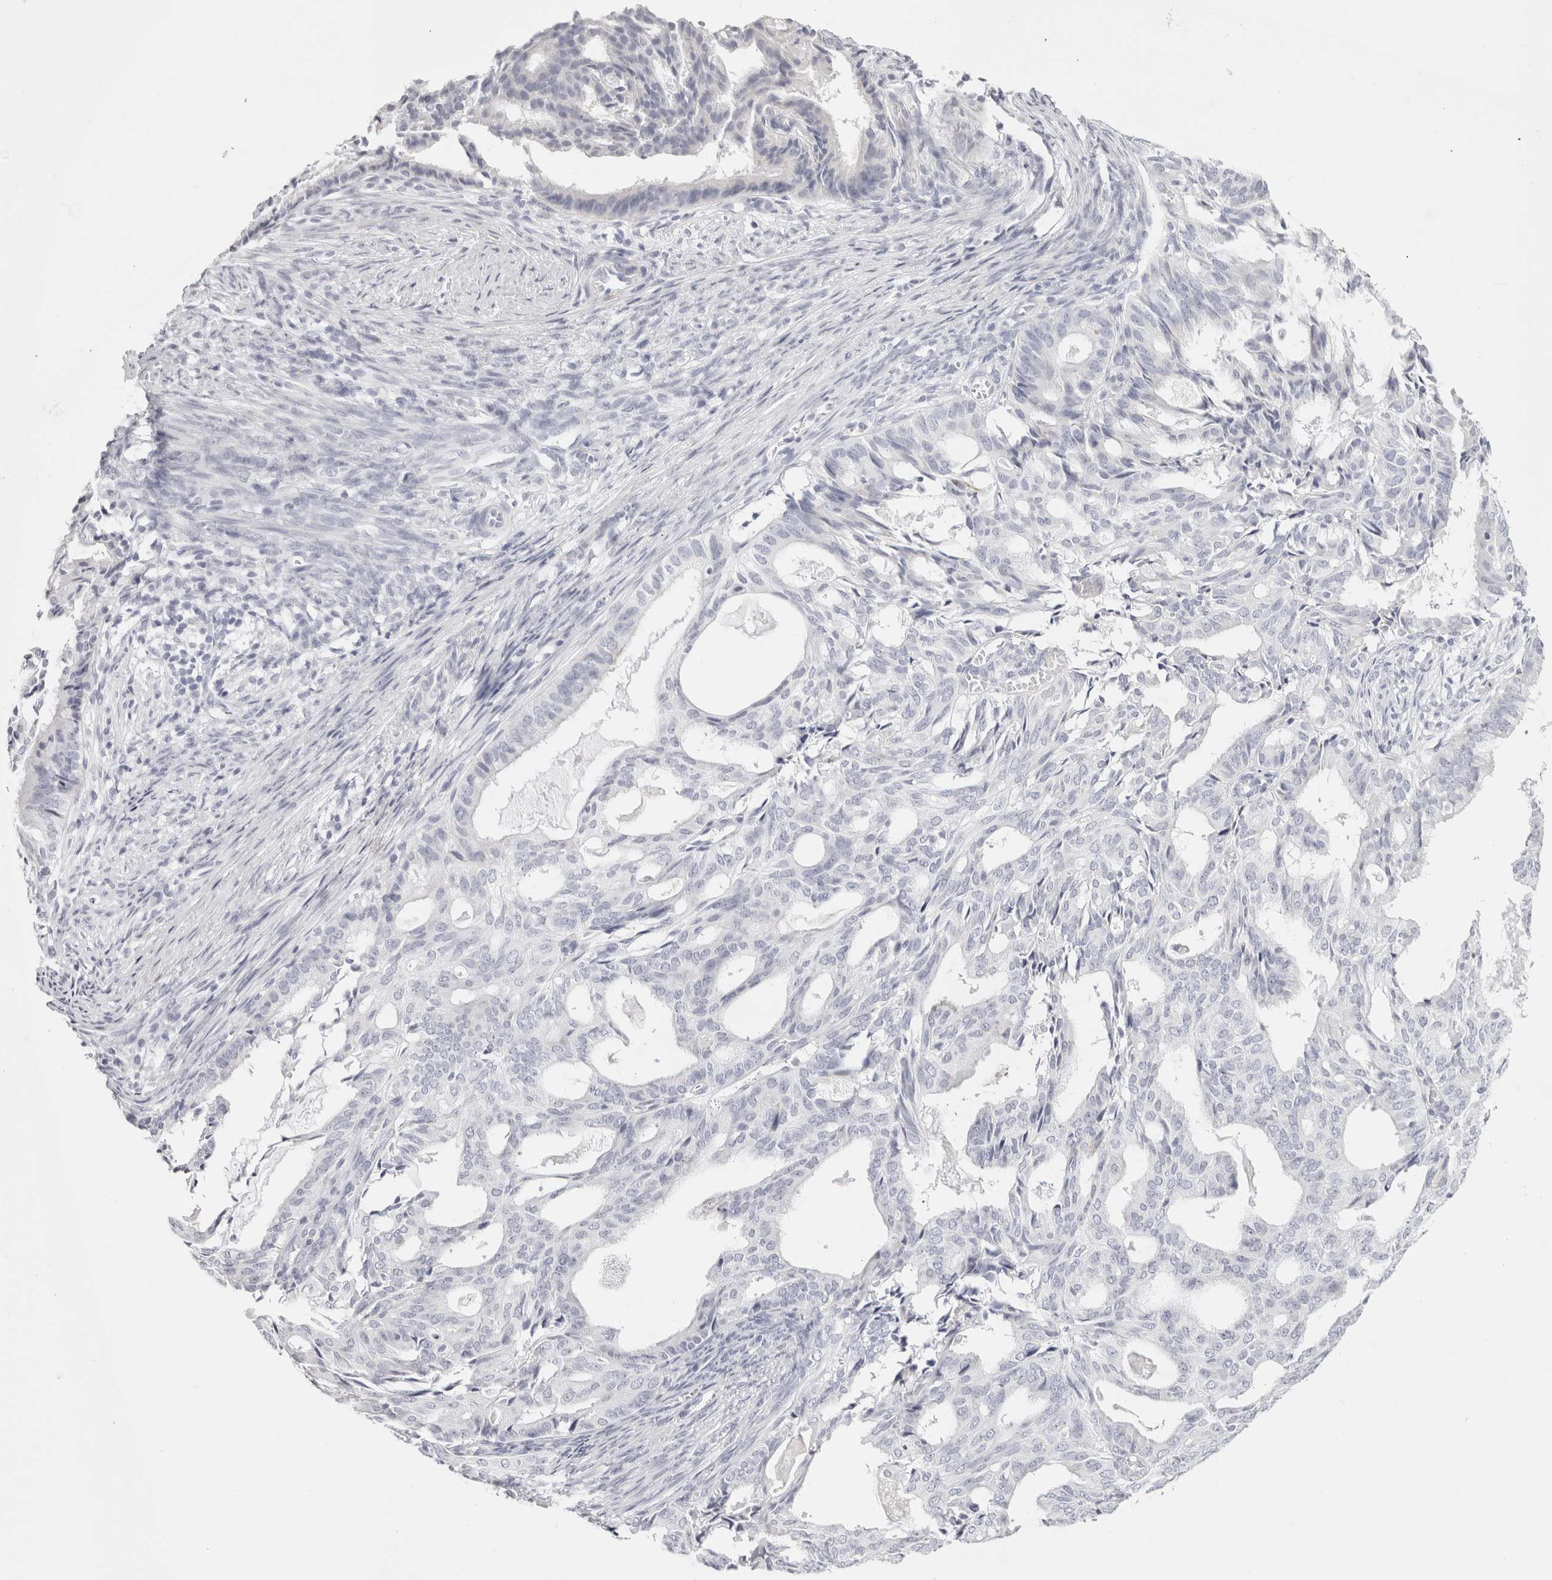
{"staining": {"intensity": "negative", "quantity": "none", "location": "none"}, "tissue": "endometrial cancer", "cell_type": "Tumor cells", "image_type": "cancer", "snomed": [{"axis": "morphology", "description": "Adenocarcinoma, NOS"}, {"axis": "topography", "description": "Endometrium"}], "caption": "Photomicrograph shows no protein positivity in tumor cells of endometrial cancer (adenocarcinoma) tissue.", "gene": "GARIN1A", "patient": {"sex": "female", "age": 58}}